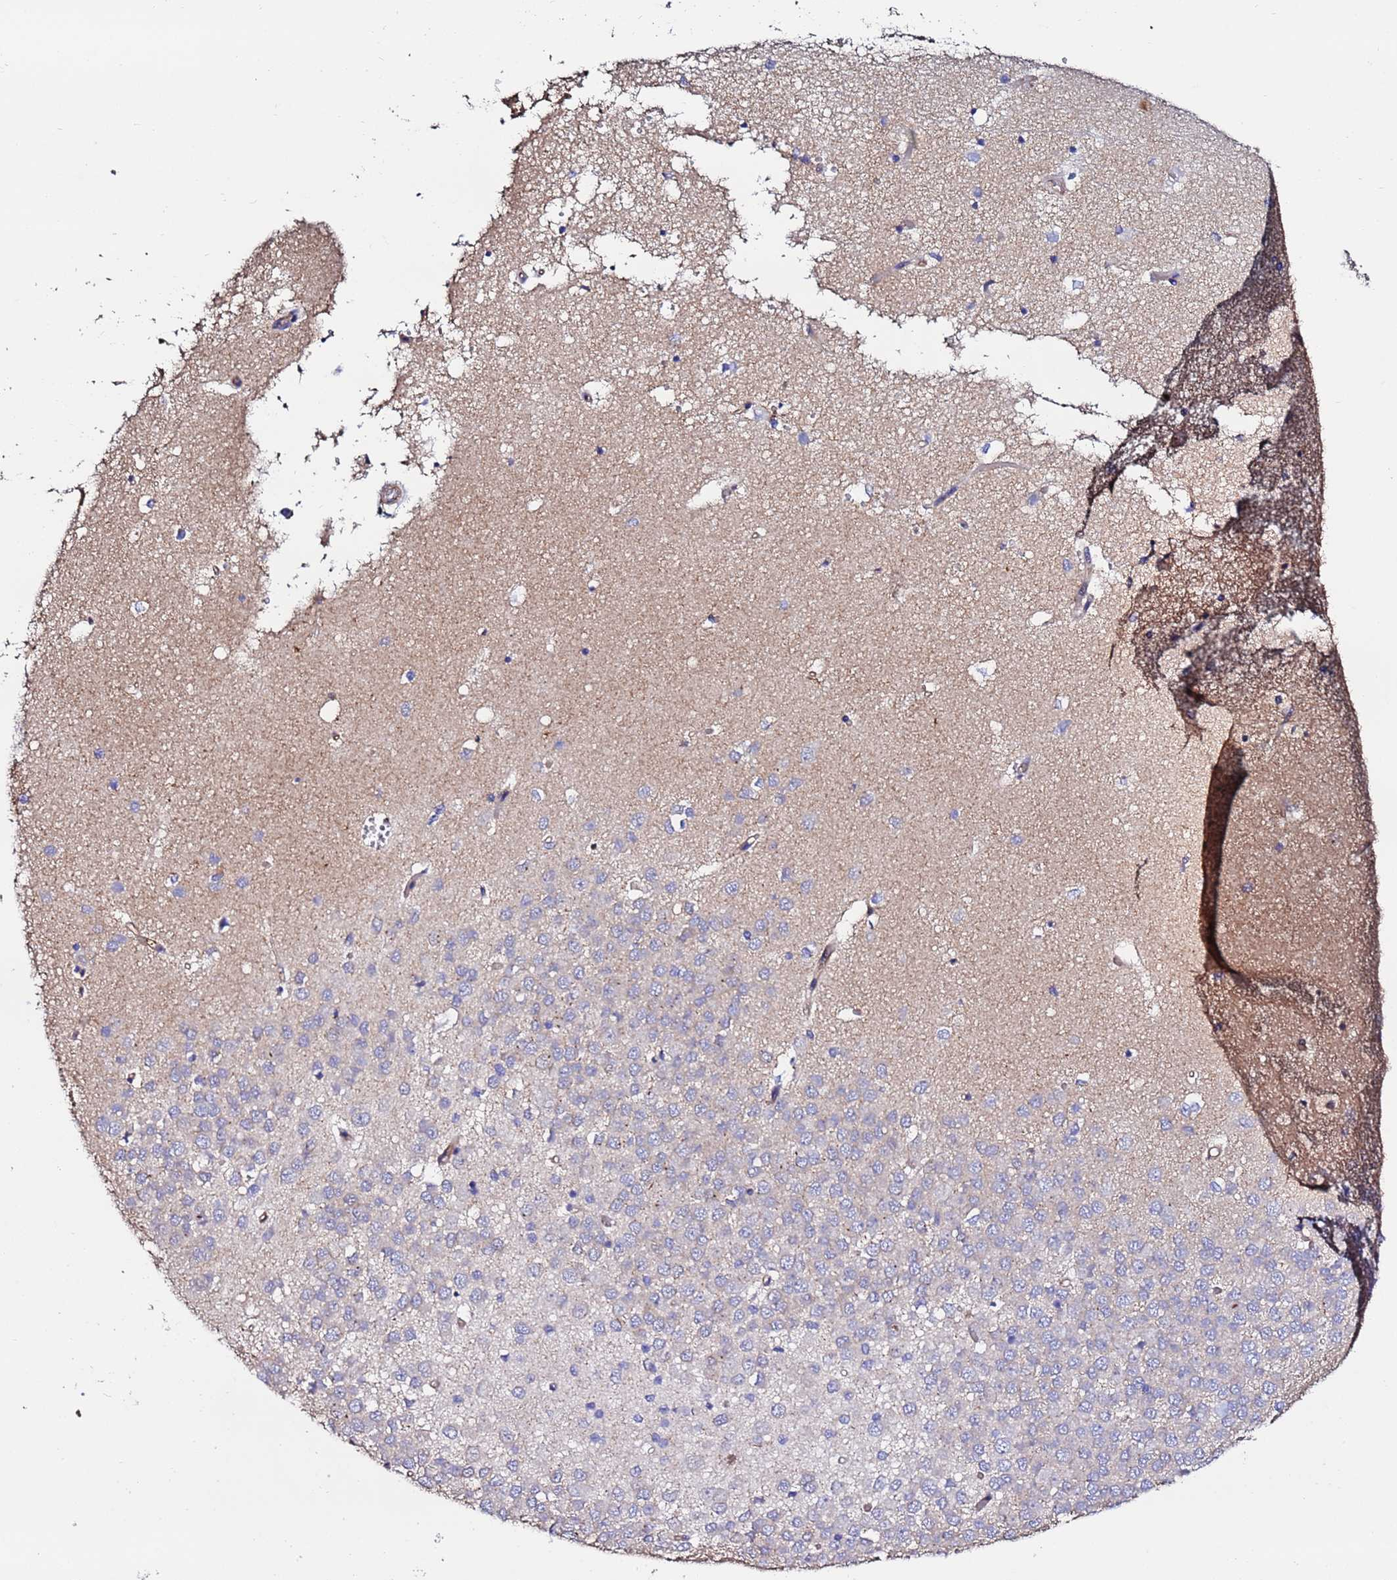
{"staining": {"intensity": "negative", "quantity": "none", "location": "none"}, "tissue": "hippocampus", "cell_type": "Glial cells", "image_type": "normal", "snomed": [{"axis": "morphology", "description": "Normal tissue, NOS"}, {"axis": "topography", "description": "Hippocampus"}], "caption": "This photomicrograph is of benign hippocampus stained with immunohistochemistry to label a protein in brown with the nuclei are counter-stained blue. There is no positivity in glial cells.", "gene": "POTEE", "patient": {"sex": "male", "age": 45}}